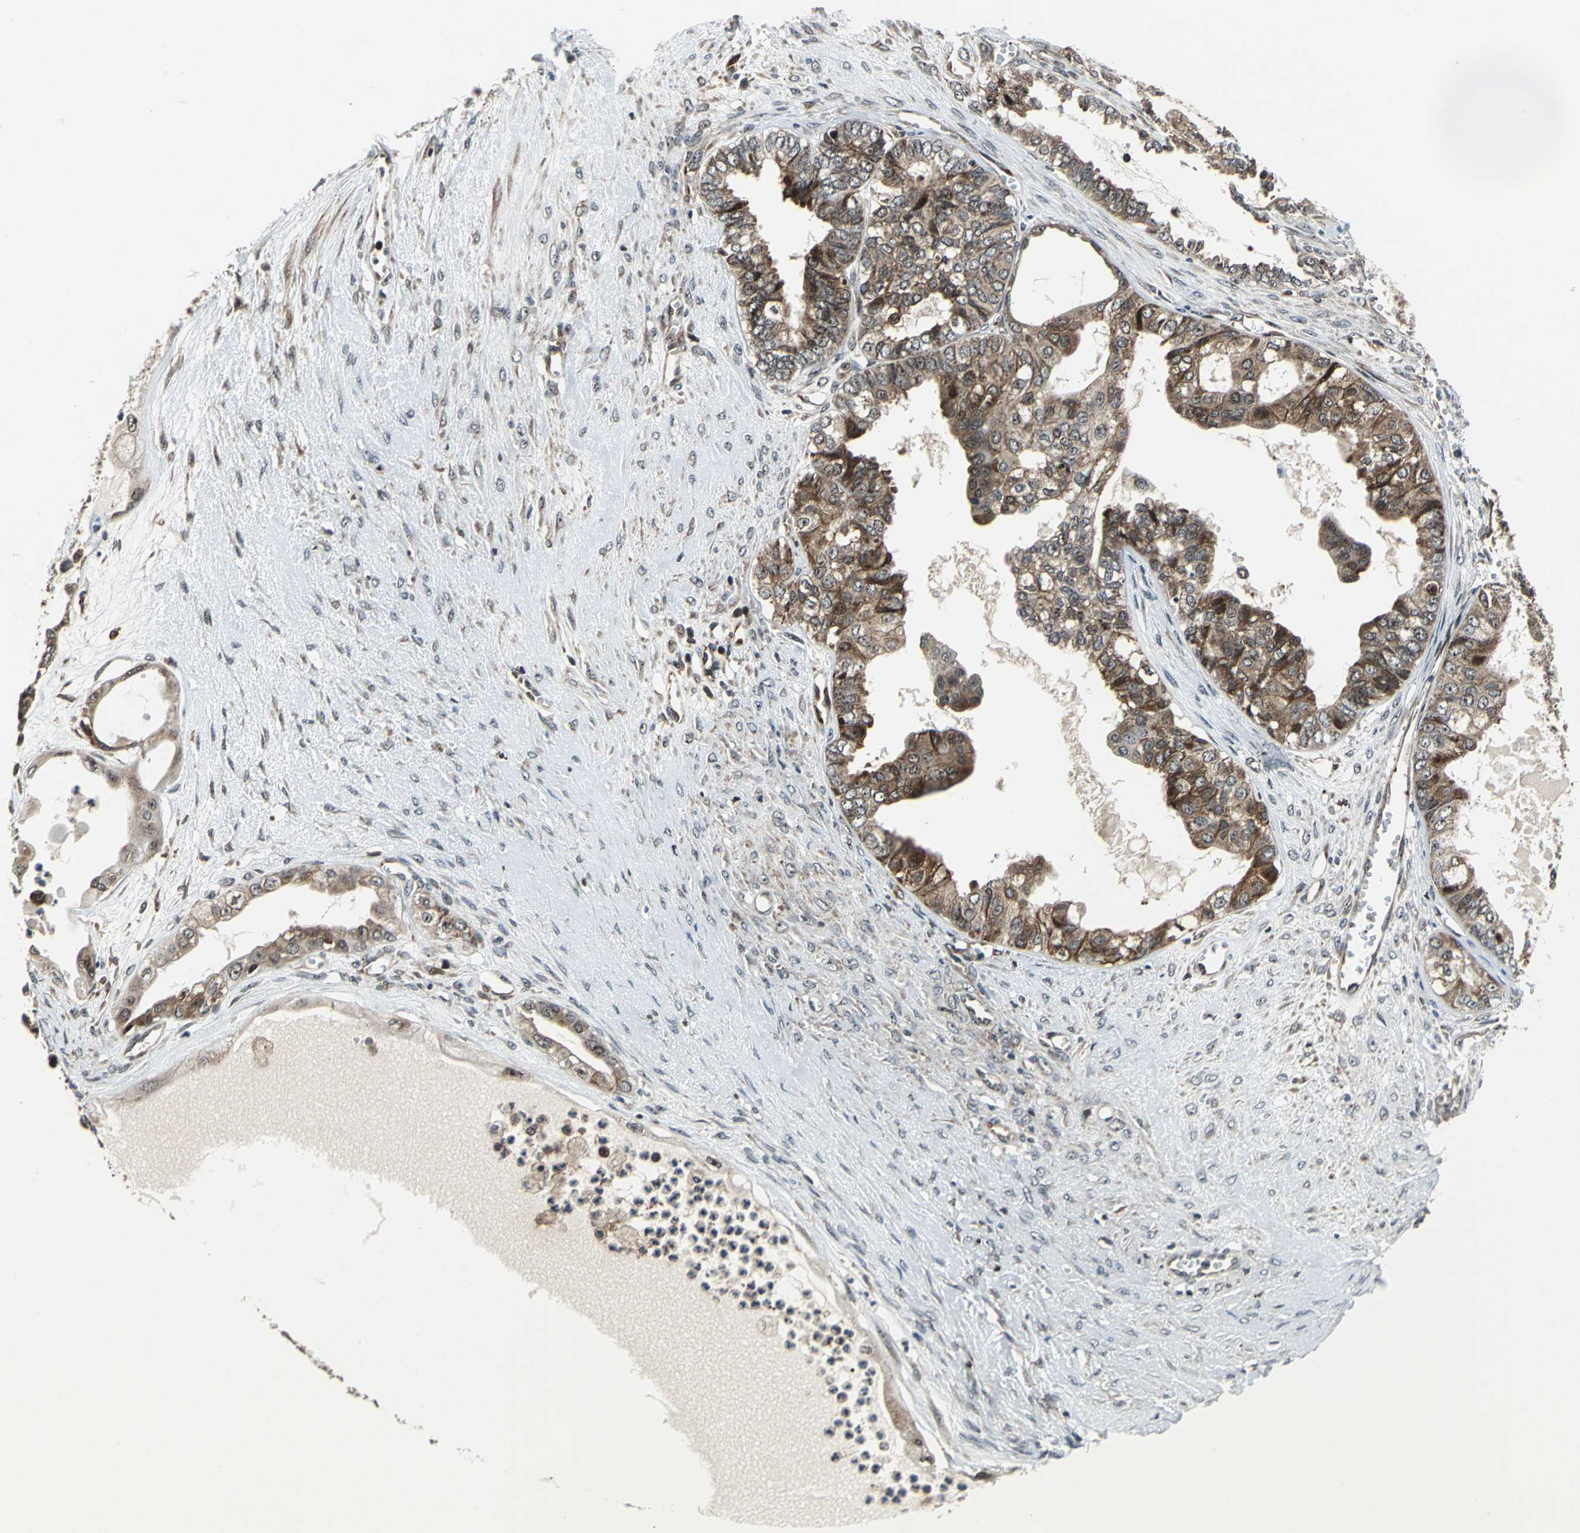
{"staining": {"intensity": "moderate", "quantity": ">75%", "location": "cytoplasmic/membranous"}, "tissue": "ovarian cancer", "cell_type": "Tumor cells", "image_type": "cancer", "snomed": [{"axis": "morphology", "description": "Carcinoma, NOS"}, {"axis": "morphology", "description": "Carcinoma, endometroid"}, {"axis": "topography", "description": "Ovary"}], "caption": "Protein analysis of ovarian cancer (endometroid carcinoma) tissue displays moderate cytoplasmic/membranous expression in approximately >75% of tumor cells.", "gene": "AATF", "patient": {"sex": "female", "age": 50}}